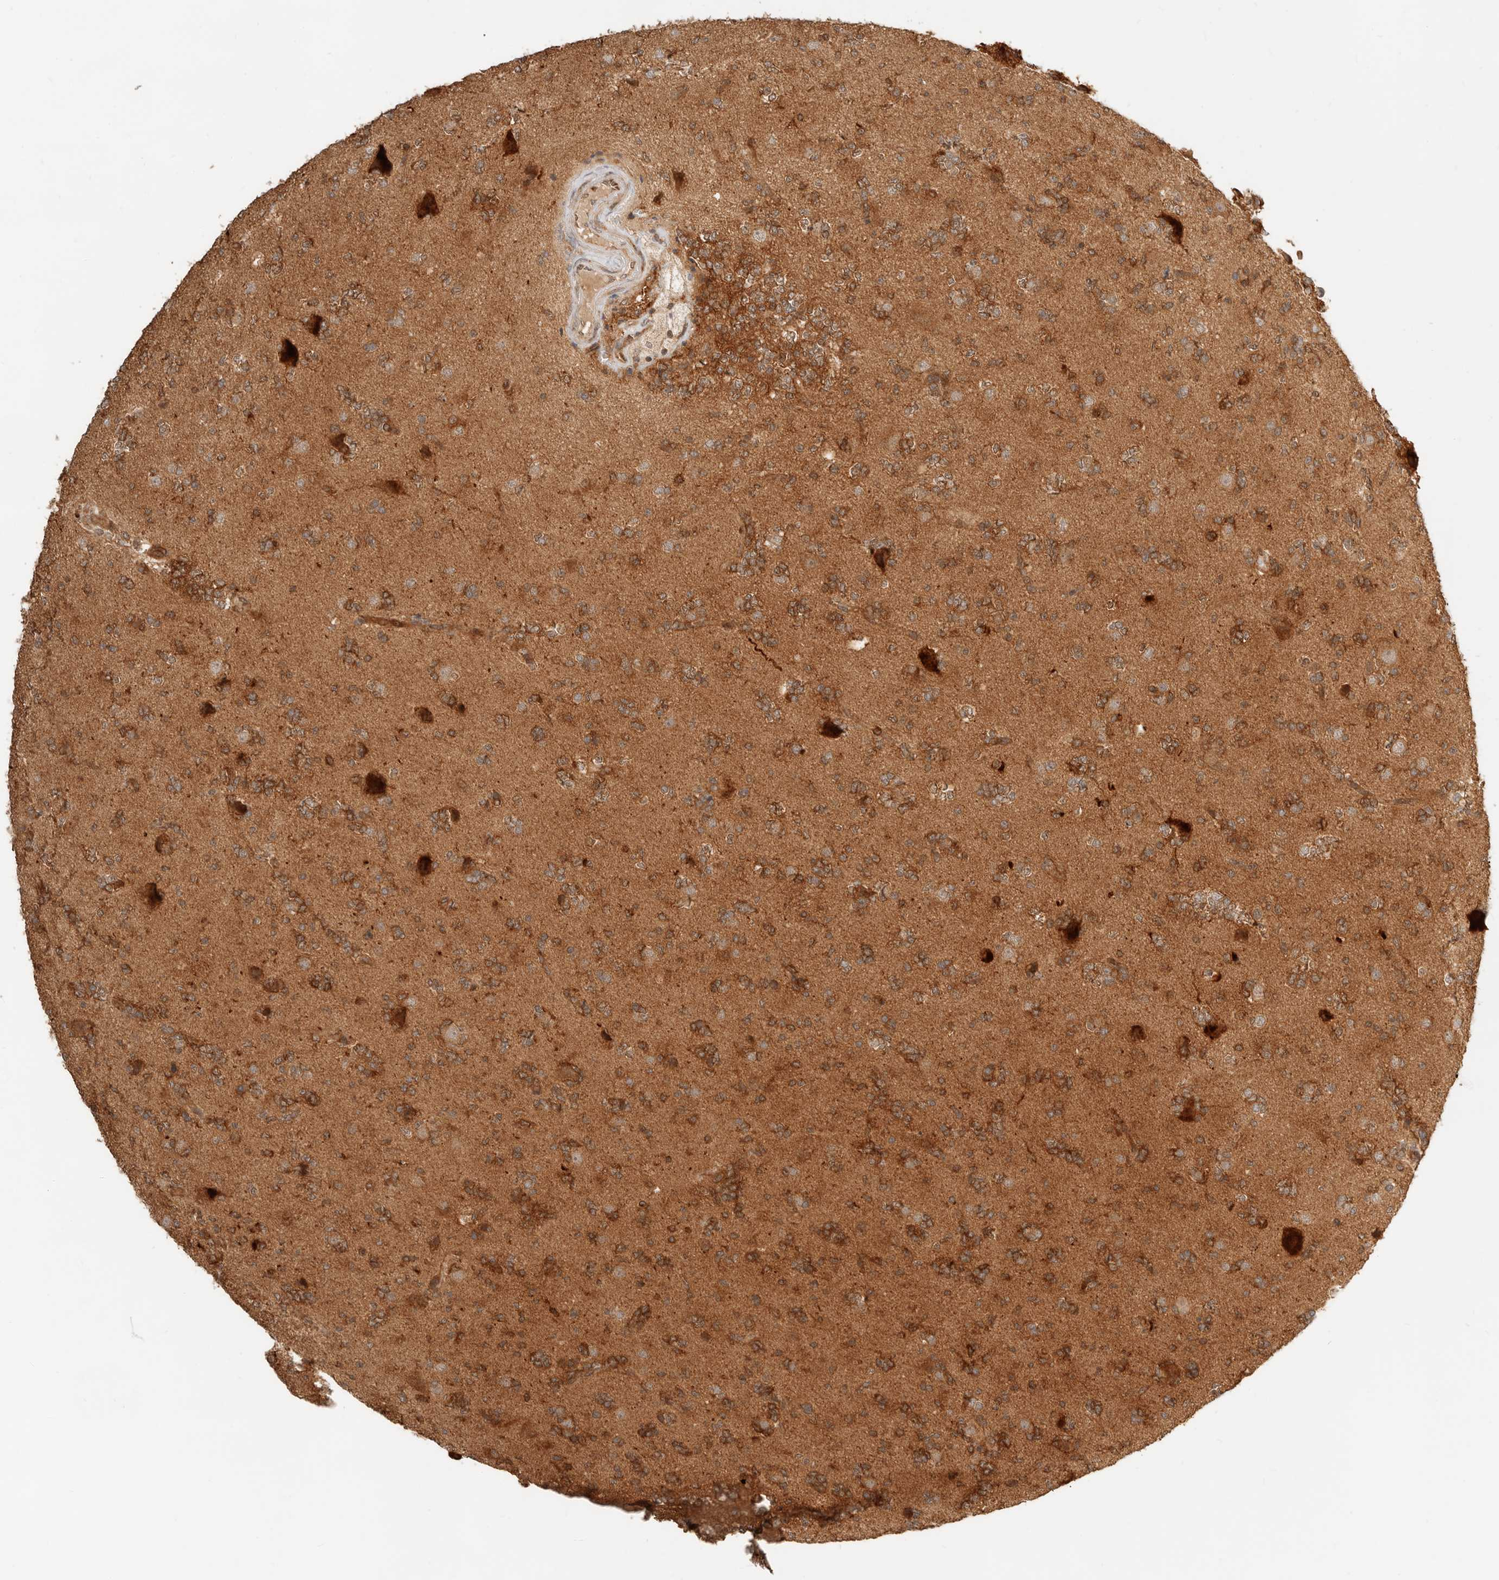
{"staining": {"intensity": "strong", "quantity": "25%-75%", "location": "cytoplasmic/membranous"}, "tissue": "glioma", "cell_type": "Tumor cells", "image_type": "cancer", "snomed": [{"axis": "morphology", "description": "Glioma, malignant, High grade"}, {"axis": "topography", "description": "Brain"}], "caption": "A brown stain highlights strong cytoplasmic/membranous positivity of a protein in malignant glioma (high-grade) tumor cells.", "gene": "BAALC", "patient": {"sex": "female", "age": 62}}